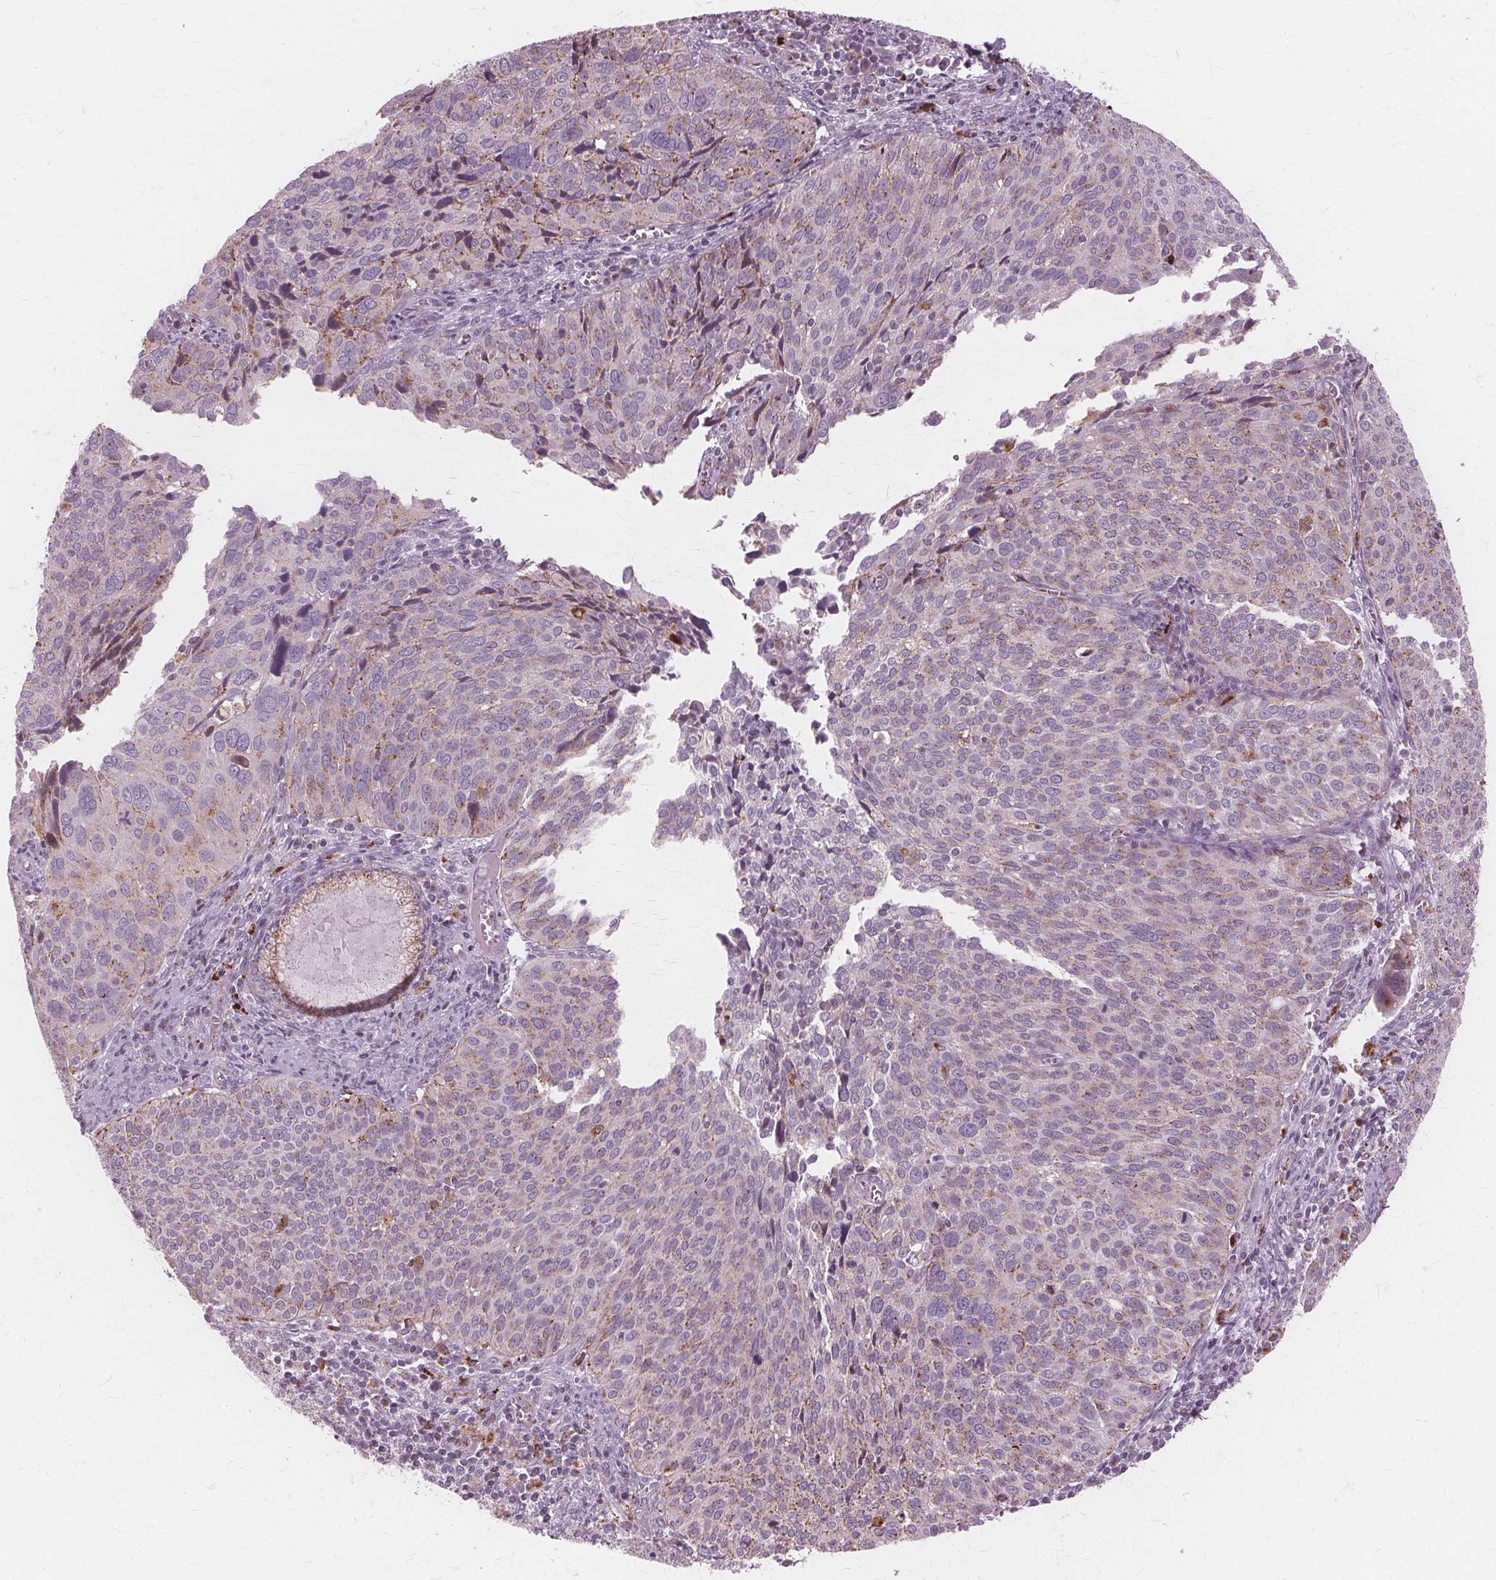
{"staining": {"intensity": "weak", "quantity": "25%-75%", "location": "cytoplasmic/membranous"}, "tissue": "cervical cancer", "cell_type": "Tumor cells", "image_type": "cancer", "snomed": [{"axis": "morphology", "description": "Squamous cell carcinoma, NOS"}, {"axis": "topography", "description": "Cervix"}], "caption": "Tumor cells display low levels of weak cytoplasmic/membranous expression in approximately 25%-75% of cells in human cervical squamous cell carcinoma.", "gene": "DNASE2", "patient": {"sex": "female", "age": 39}}